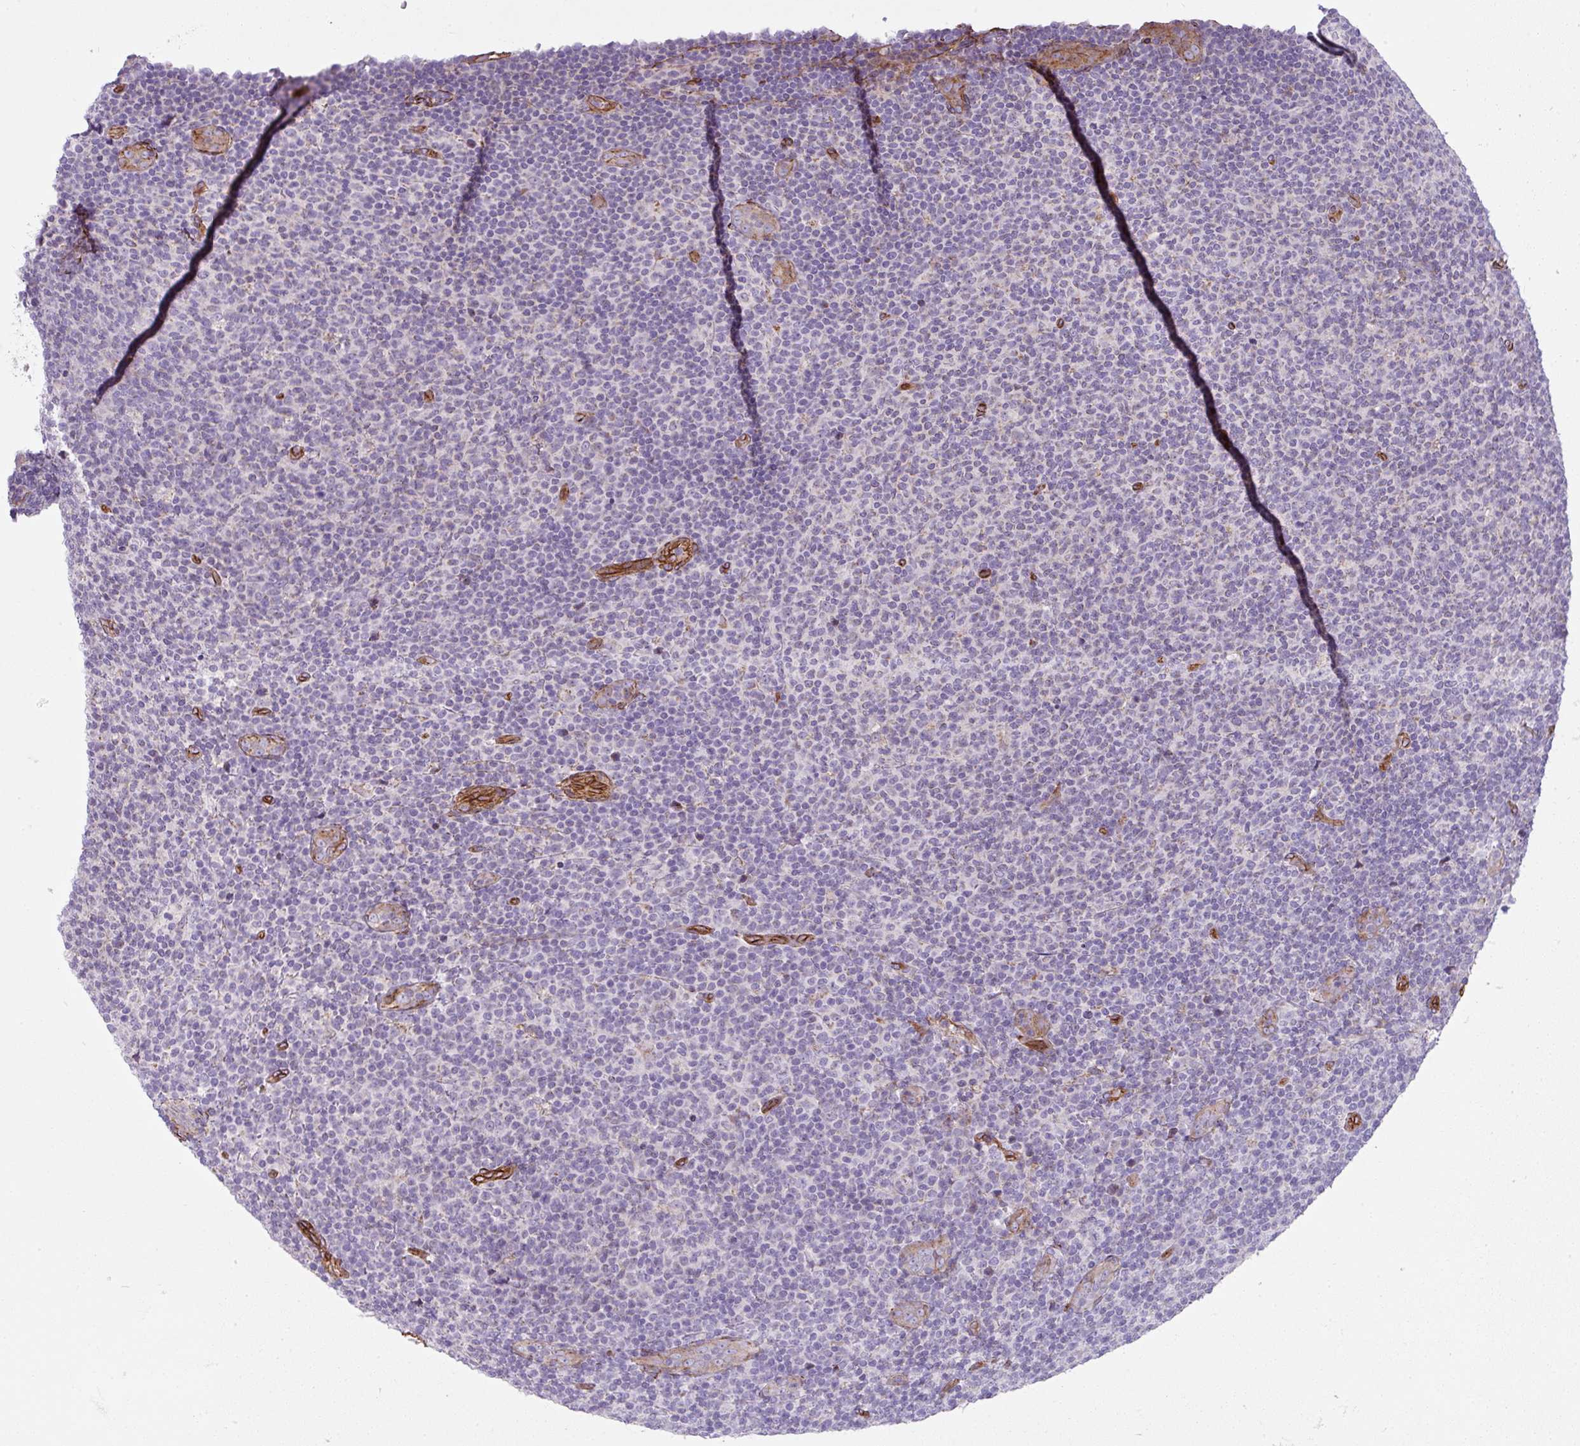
{"staining": {"intensity": "negative", "quantity": "none", "location": "none"}, "tissue": "lymphoma", "cell_type": "Tumor cells", "image_type": "cancer", "snomed": [{"axis": "morphology", "description": "Malignant lymphoma, non-Hodgkin's type, Low grade"}, {"axis": "topography", "description": "Lymph node"}], "caption": "Immunohistochemistry of malignant lymphoma, non-Hodgkin's type (low-grade) demonstrates no staining in tumor cells.", "gene": "ANKUB1", "patient": {"sex": "male", "age": 66}}